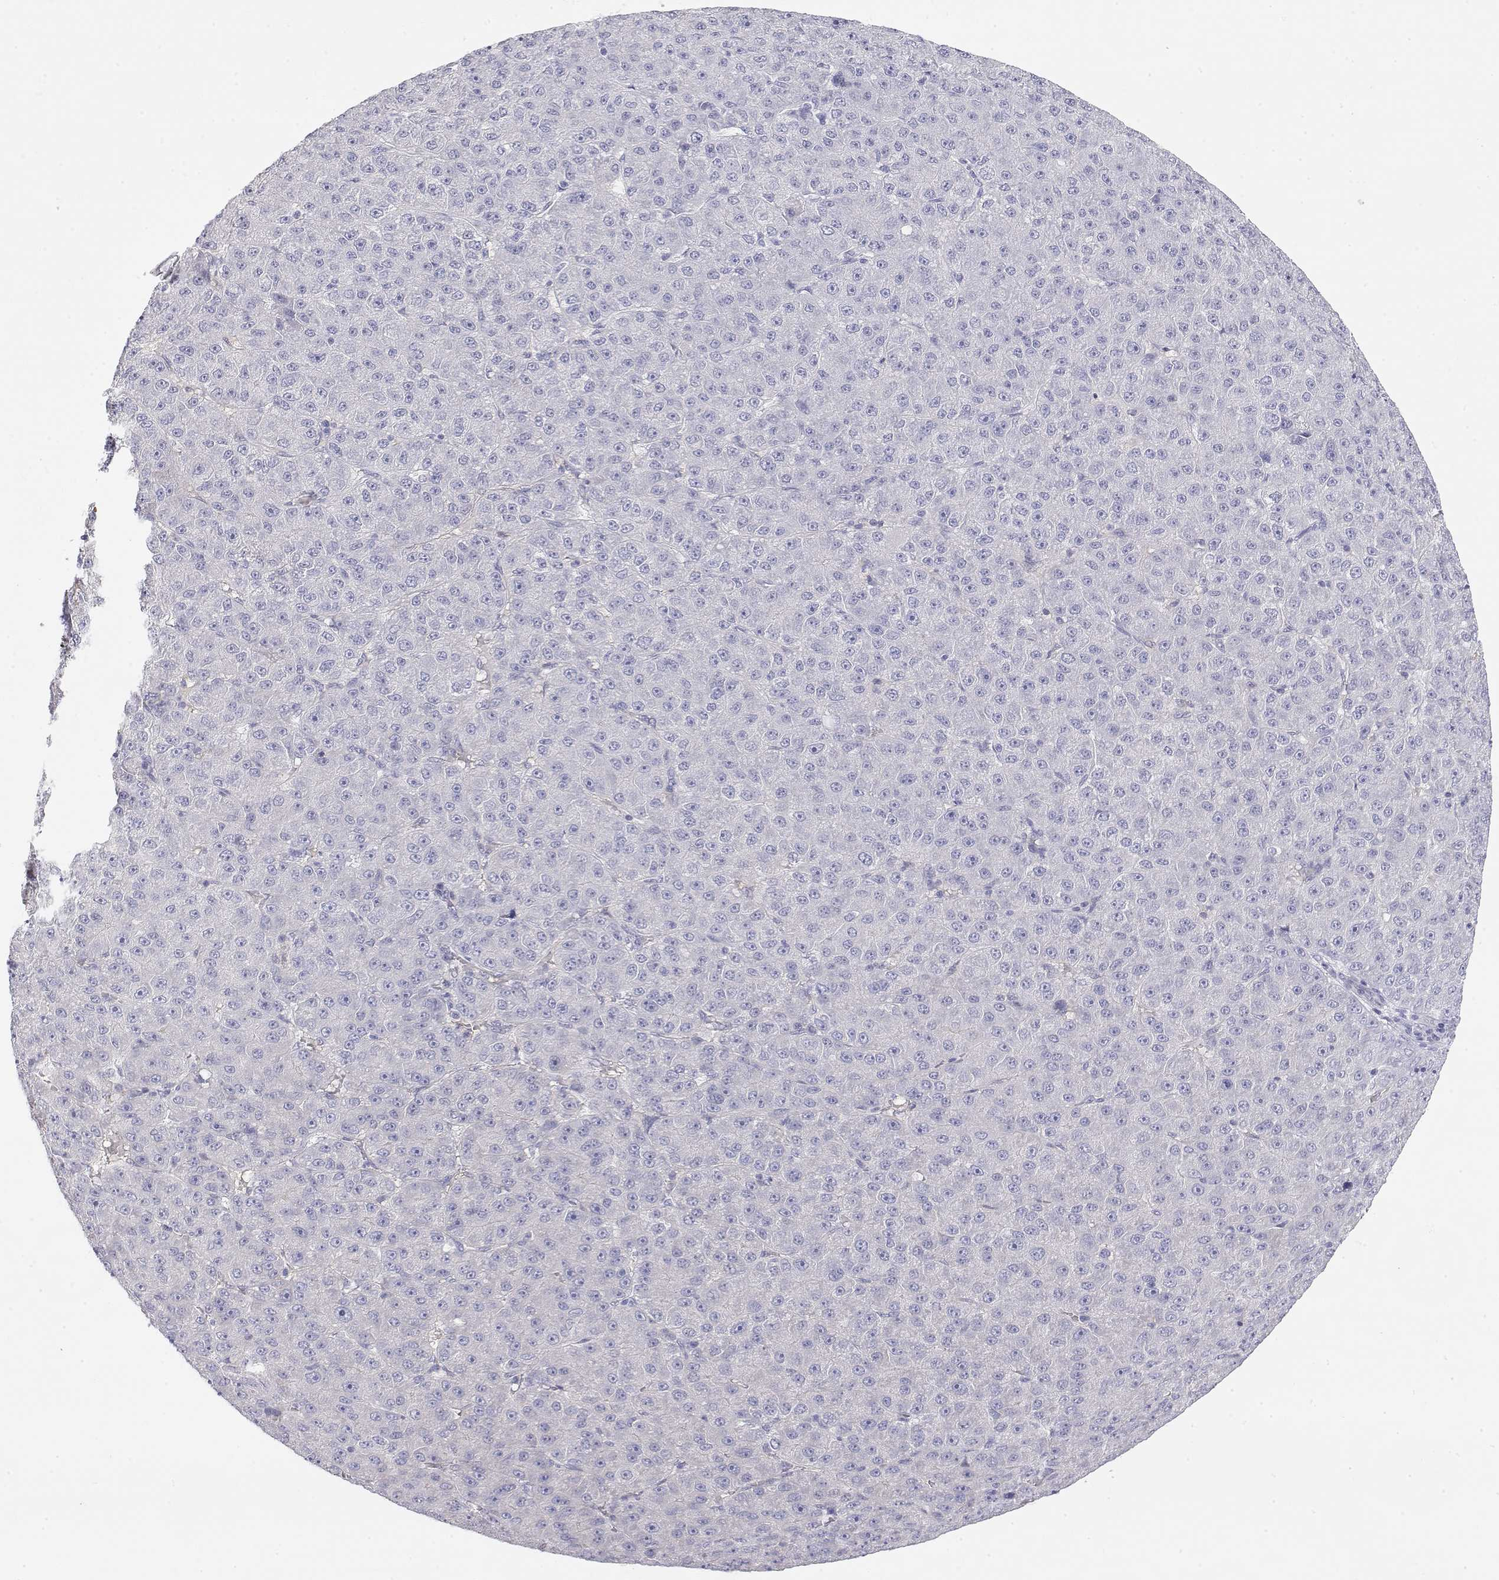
{"staining": {"intensity": "negative", "quantity": "none", "location": "none"}, "tissue": "liver cancer", "cell_type": "Tumor cells", "image_type": "cancer", "snomed": [{"axis": "morphology", "description": "Carcinoma, Hepatocellular, NOS"}, {"axis": "topography", "description": "Liver"}], "caption": "DAB immunohistochemical staining of human liver hepatocellular carcinoma demonstrates no significant positivity in tumor cells. Nuclei are stained in blue.", "gene": "MISP", "patient": {"sex": "male", "age": 67}}